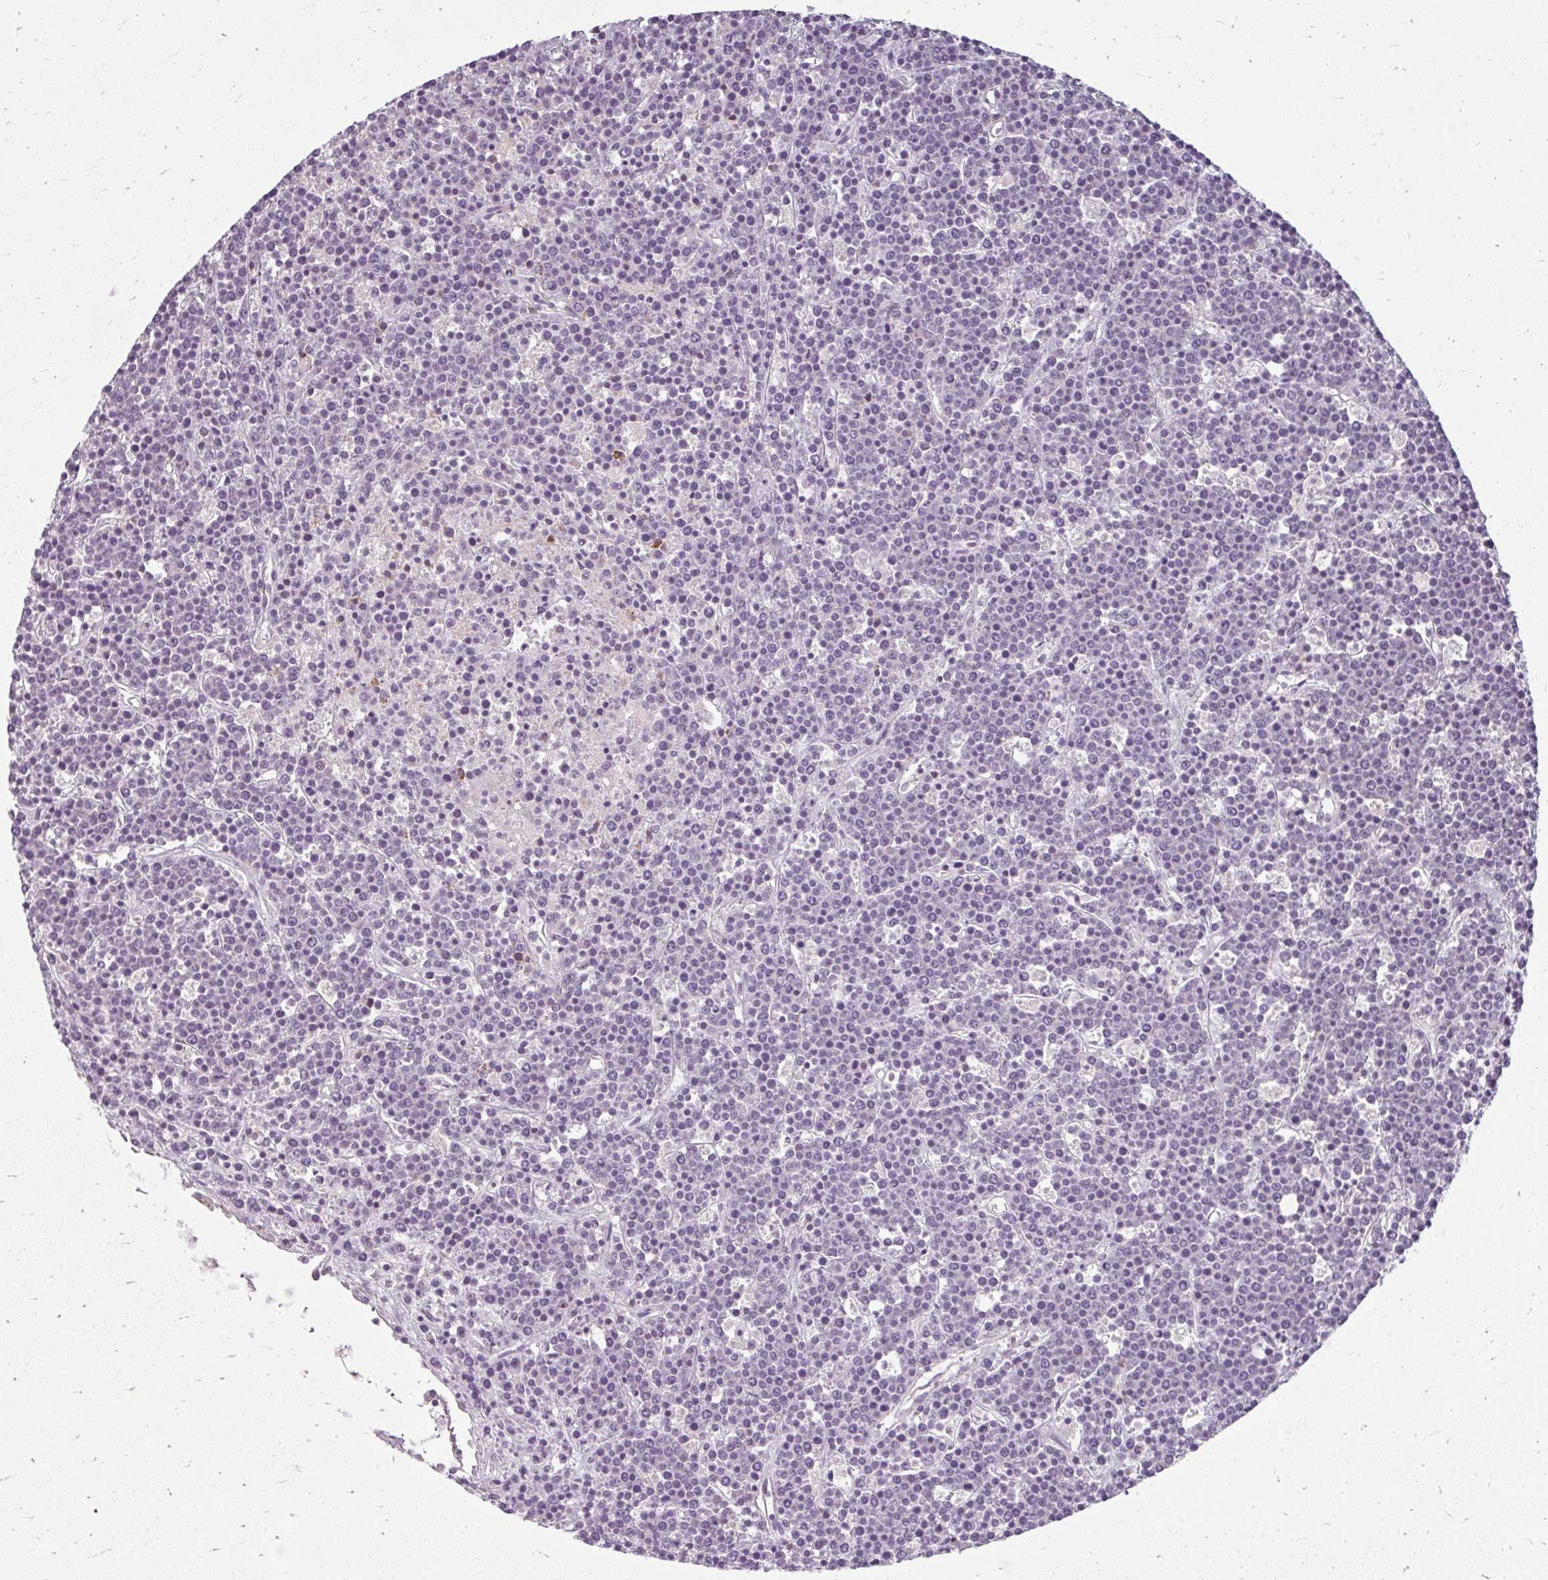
{"staining": {"intensity": "negative", "quantity": "none", "location": "none"}, "tissue": "lymphoma", "cell_type": "Tumor cells", "image_type": "cancer", "snomed": [{"axis": "morphology", "description": "Malignant lymphoma, non-Hodgkin's type, High grade"}, {"axis": "topography", "description": "Ovary"}], "caption": "Lymphoma stained for a protein using immunohistochemistry (IHC) displays no positivity tumor cells.", "gene": "ZFYVE26", "patient": {"sex": "female", "age": 56}}